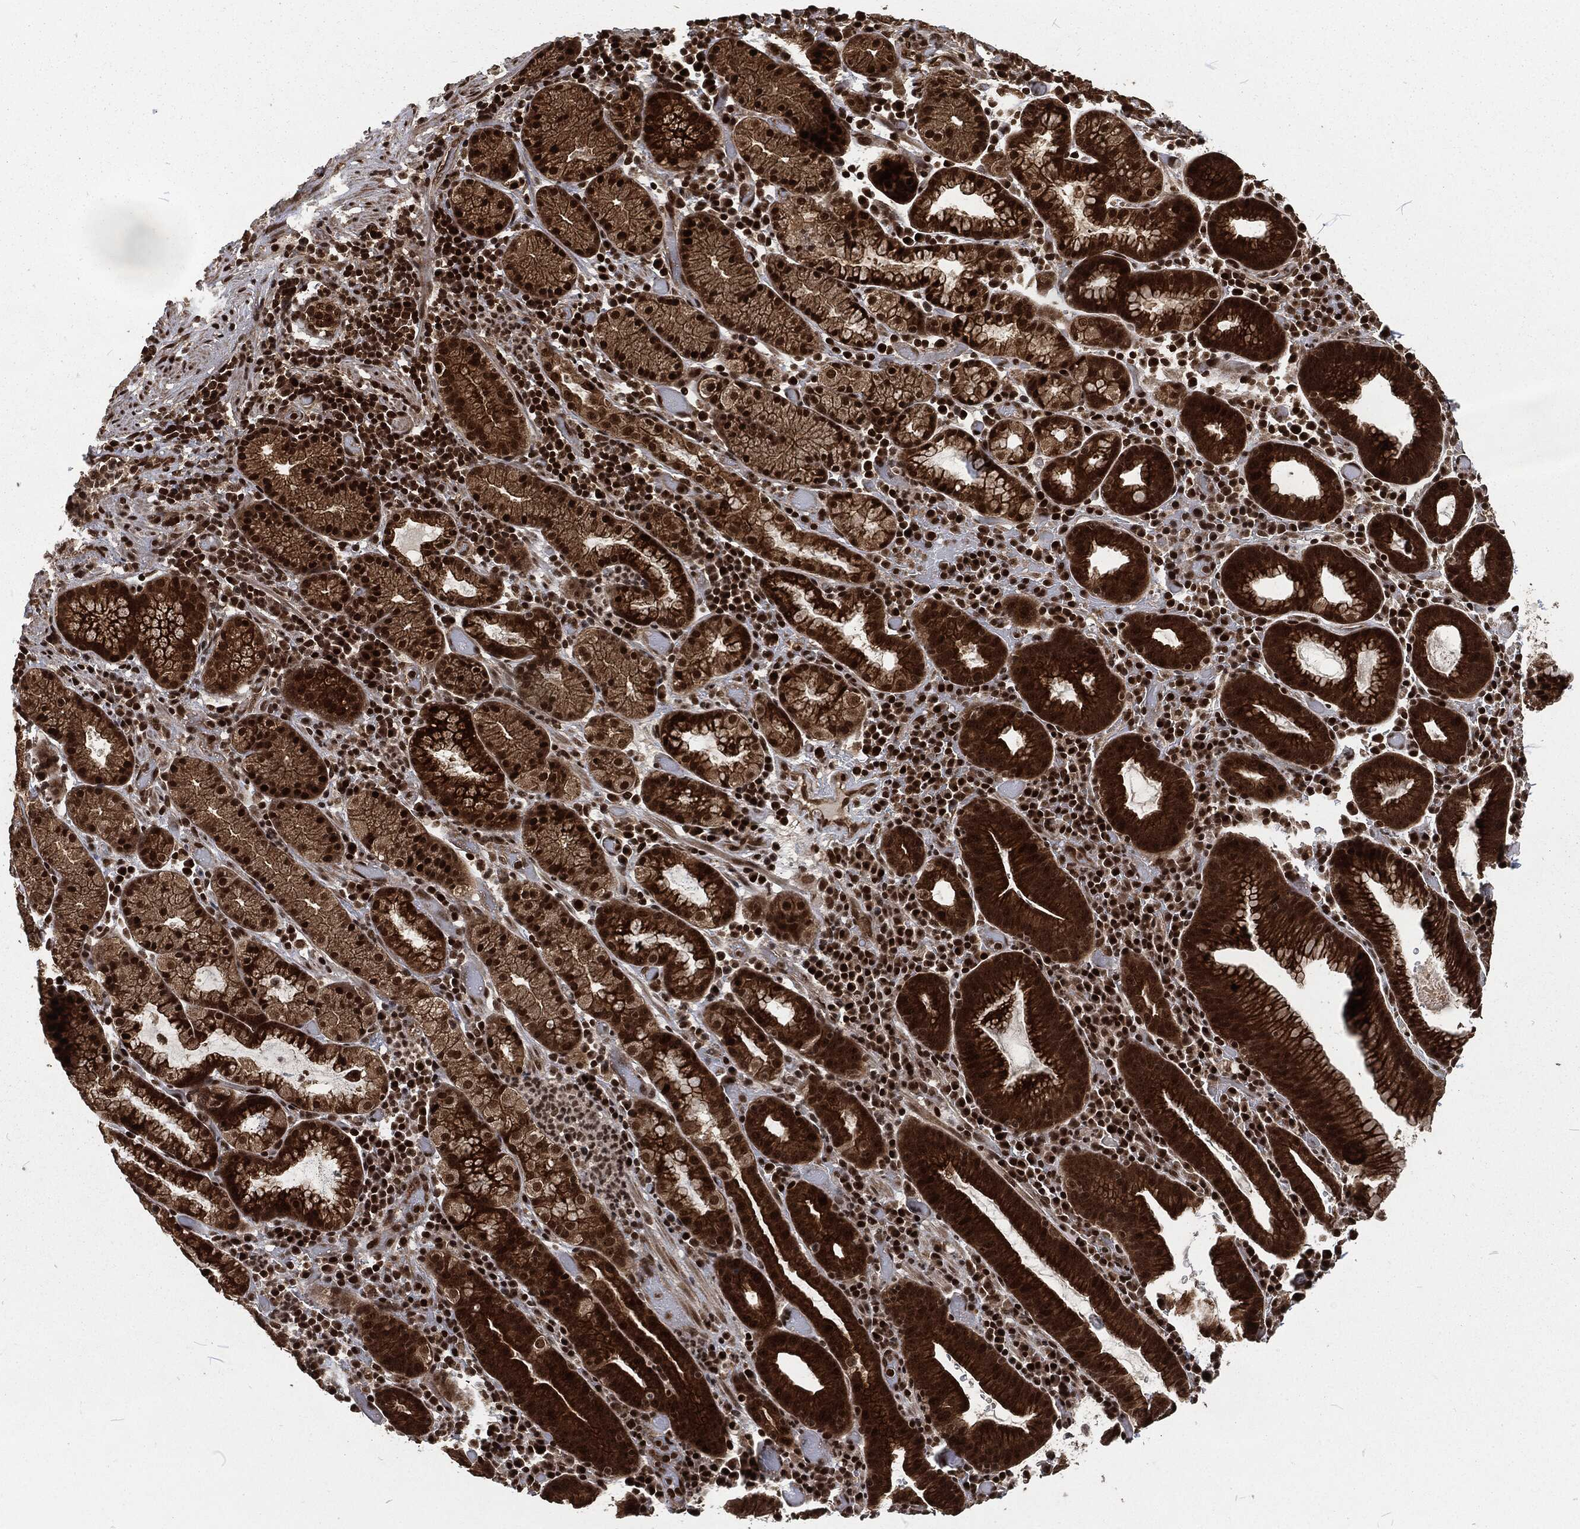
{"staining": {"intensity": "strong", "quantity": ">75%", "location": "cytoplasmic/membranous,nuclear"}, "tissue": "stomach cancer", "cell_type": "Tumor cells", "image_type": "cancer", "snomed": [{"axis": "morphology", "description": "Adenocarcinoma, NOS"}, {"axis": "topography", "description": "Stomach"}], "caption": "Immunohistochemical staining of stomach cancer shows strong cytoplasmic/membranous and nuclear protein staining in about >75% of tumor cells. Immunohistochemistry (ihc) stains the protein of interest in brown and the nuclei are stained blue.", "gene": "NGRN", "patient": {"sex": "male", "age": 79}}